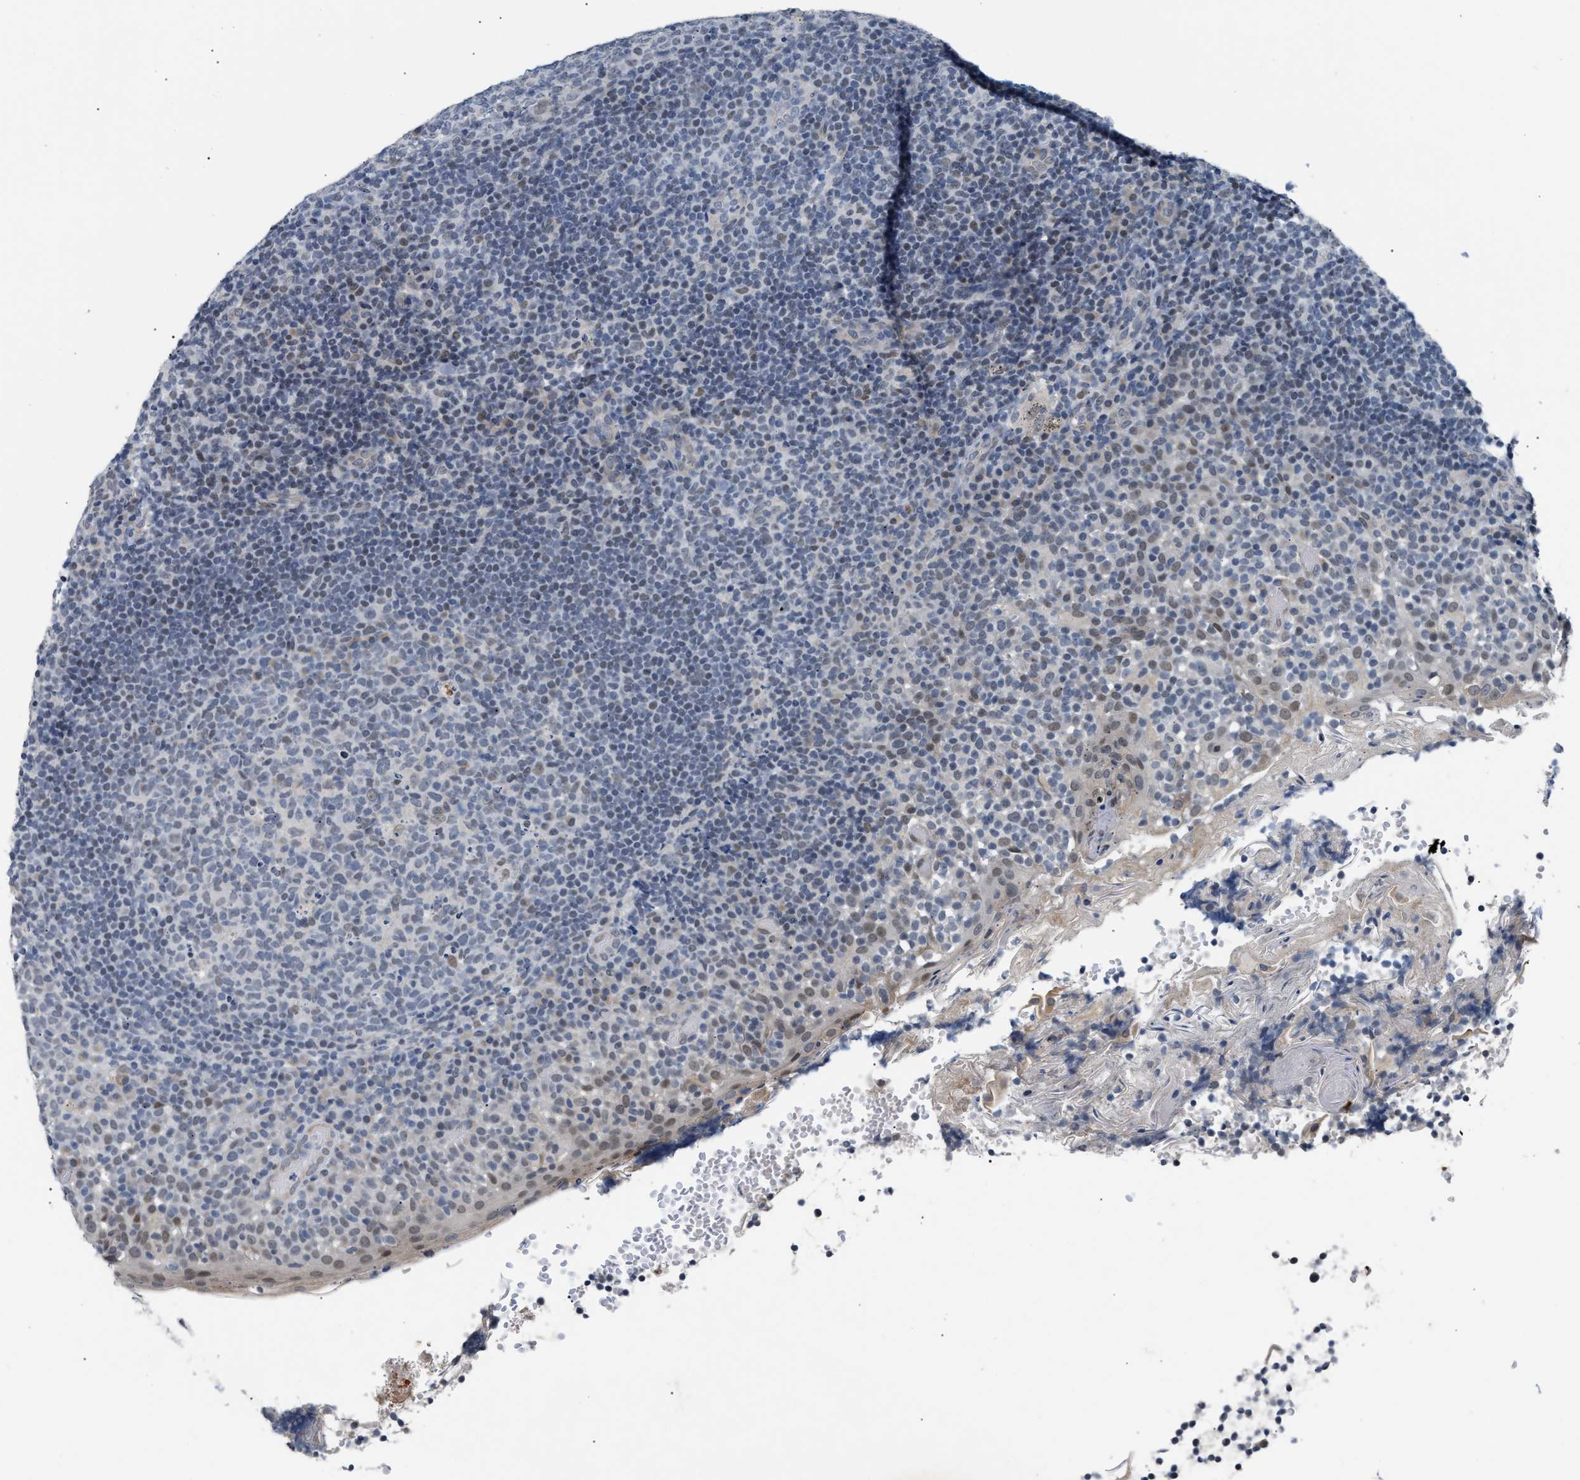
{"staining": {"intensity": "weak", "quantity": "<25%", "location": "nuclear"}, "tissue": "tonsil", "cell_type": "Germinal center cells", "image_type": "normal", "snomed": [{"axis": "morphology", "description": "Normal tissue, NOS"}, {"axis": "topography", "description": "Tonsil"}], "caption": "This is a photomicrograph of immunohistochemistry (IHC) staining of normal tonsil, which shows no staining in germinal center cells. The staining was performed using DAB to visualize the protein expression in brown, while the nuclei were stained in blue with hematoxylin (Magnification: 20x).", "gene": "TXNRD3", "patient": {"sex": "female", "age": 19}}